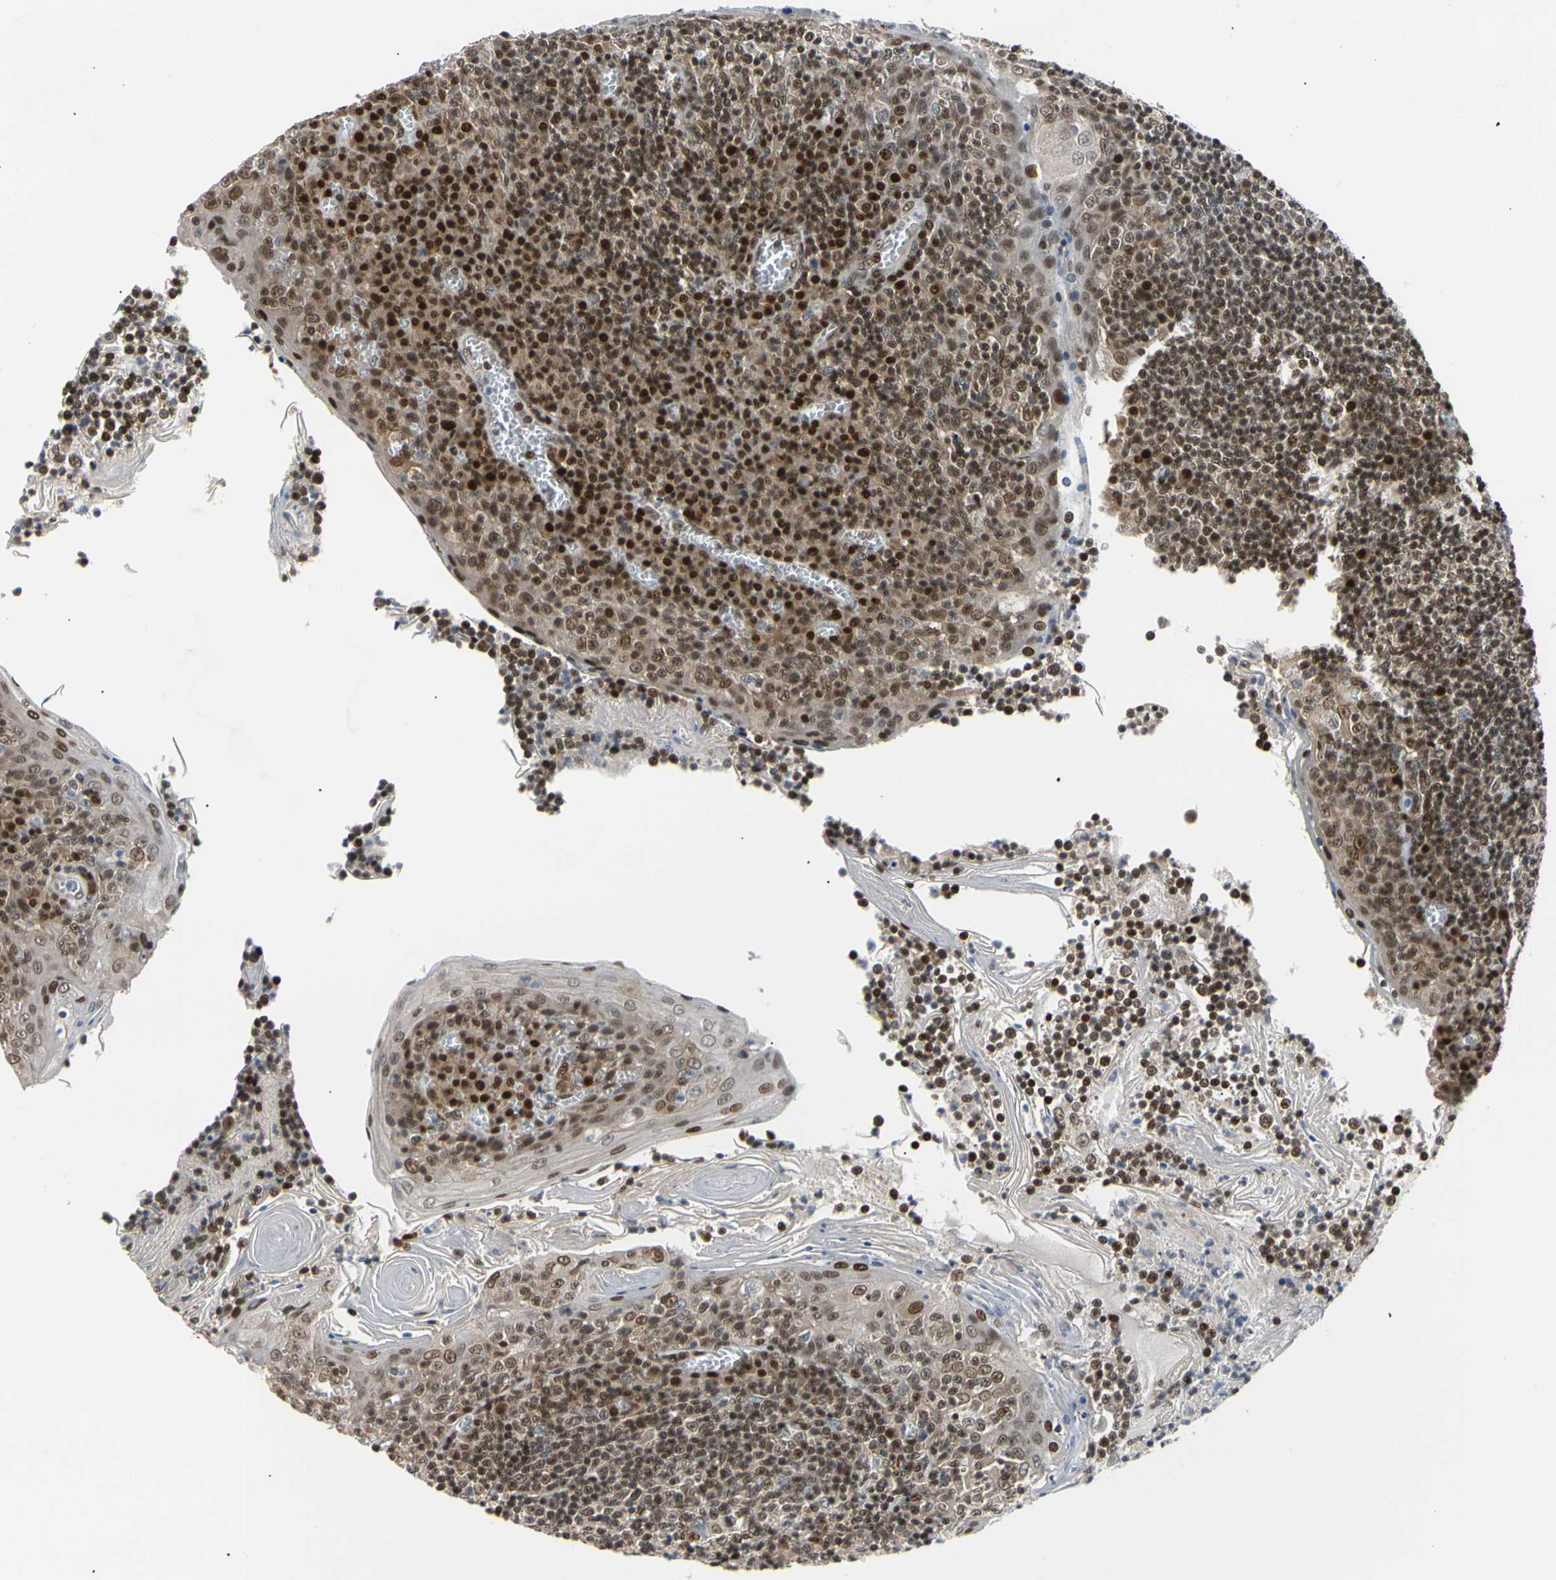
{"staining": {"intensity": "strong", "quantity": "25%-75%", "location": "nuclear"}, "tissue": "tonsil", "cell_type": "Germinal center cells", "image_type": "normal", "snomed": [{"axis": "morphology", "description": "Normal tissue, NOS"}, {"axis": "topography", "description": "Tonsil"}], "caption": "Immunohistochemistry of unremarkable tonsil exhibits high levels of strong nuclear positivity in approximately 25%-75% of germinal center cells.", "gene": "E2F1", "patient": {"sex": "male", "age": 31}}